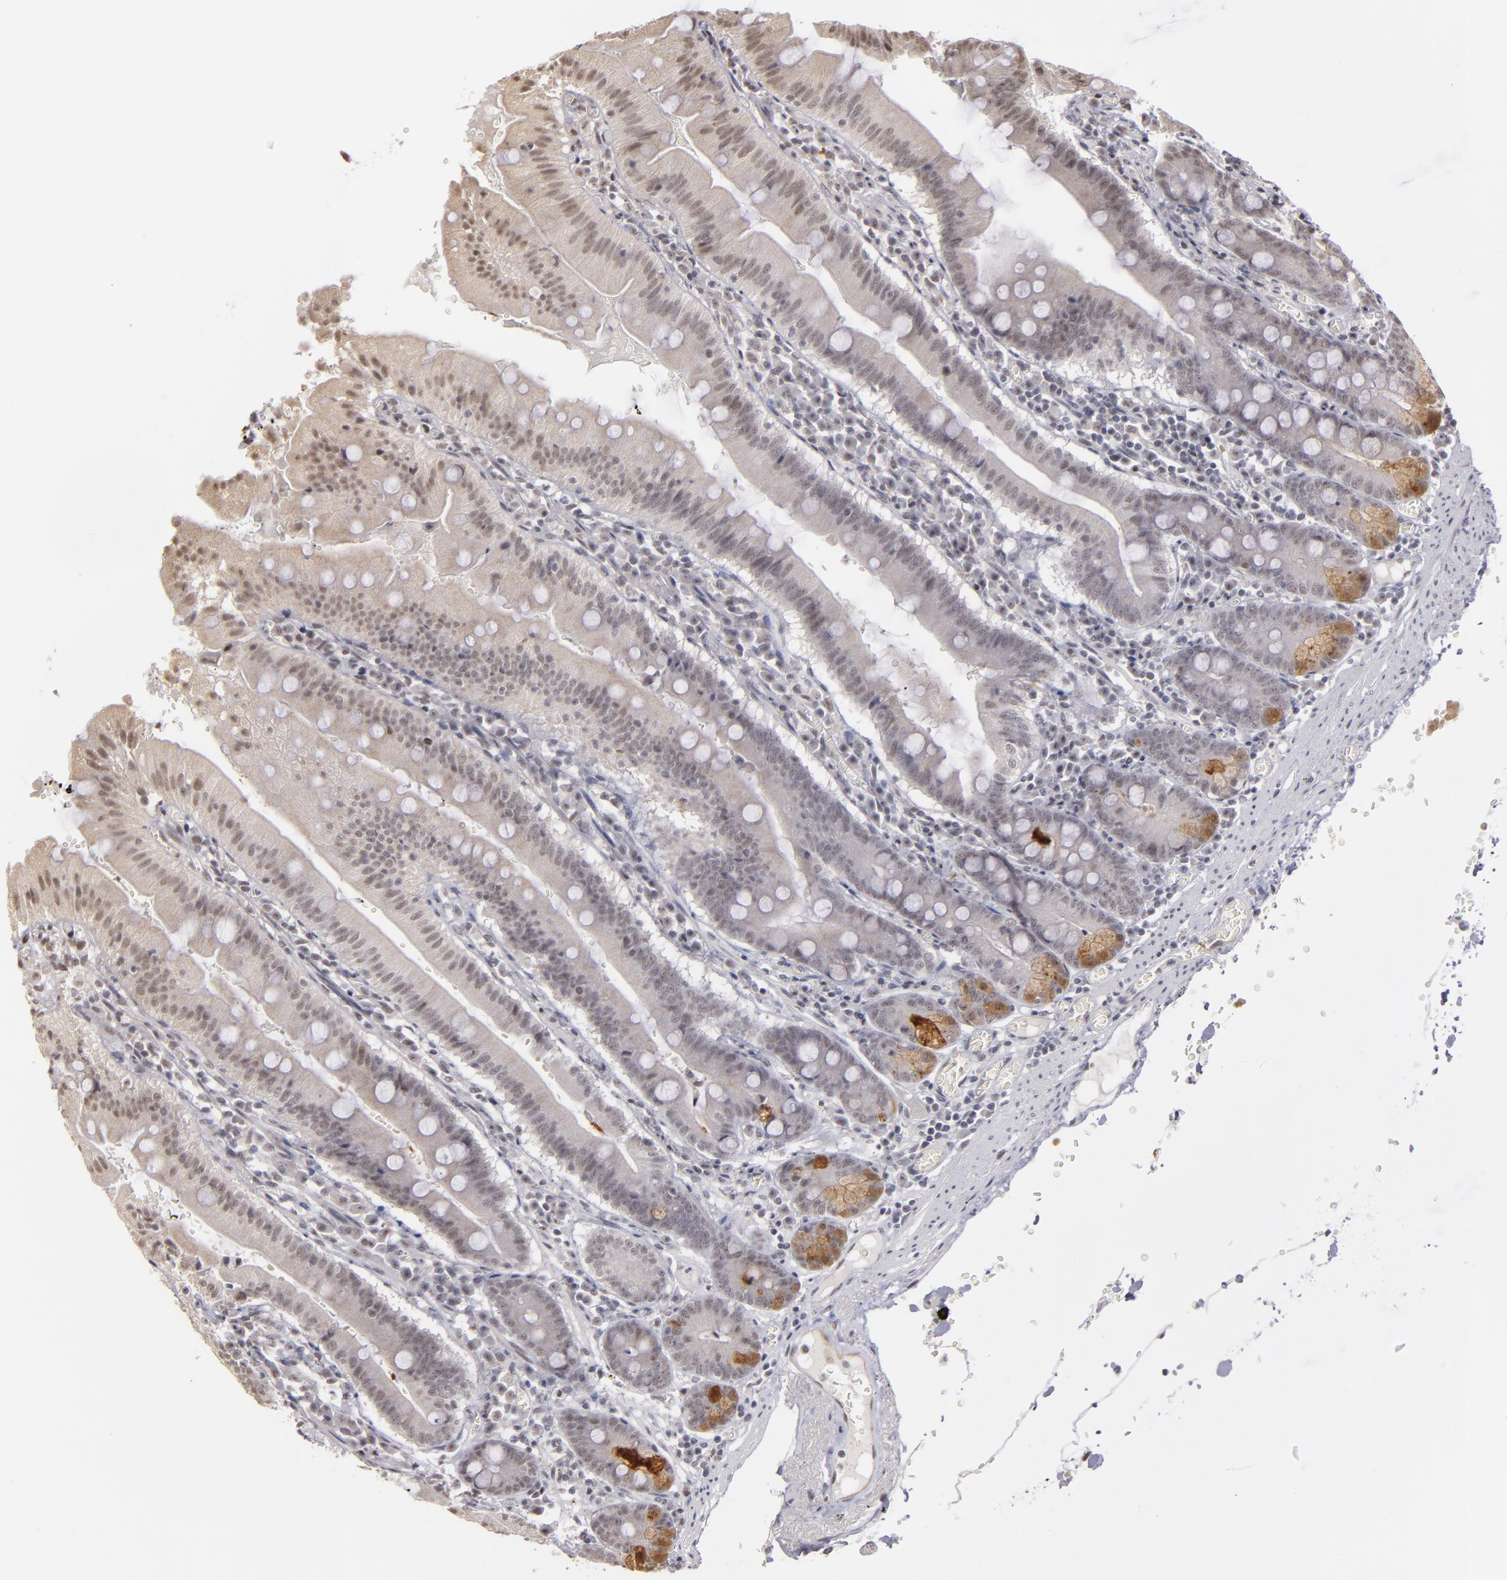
{"staining": {"intensity": "moderate", "quantity": ">75%", "location": "cytoplasmic/membranous,nuclear"}, "tissue": "small intestine", "cell_type": "Glandular cells", "image_type": "normal", "snomed": [{"axis": "morphology", "description": "Normal tissue, NOS"}, {"axis": "topography", "description": "Small intestine"}], "caption": "Glandular cells demonstrate medium levels of moderate cytoplasmic/membranous,nuclear positivity in about >75% of cells in benign human small intestine. Immunohistochemistry (ihc) stains the protein of interest in brown and the nuclei are stained blue.", "gene": "ZNF75A", "patient": {"sex": "male", "age": 71}}